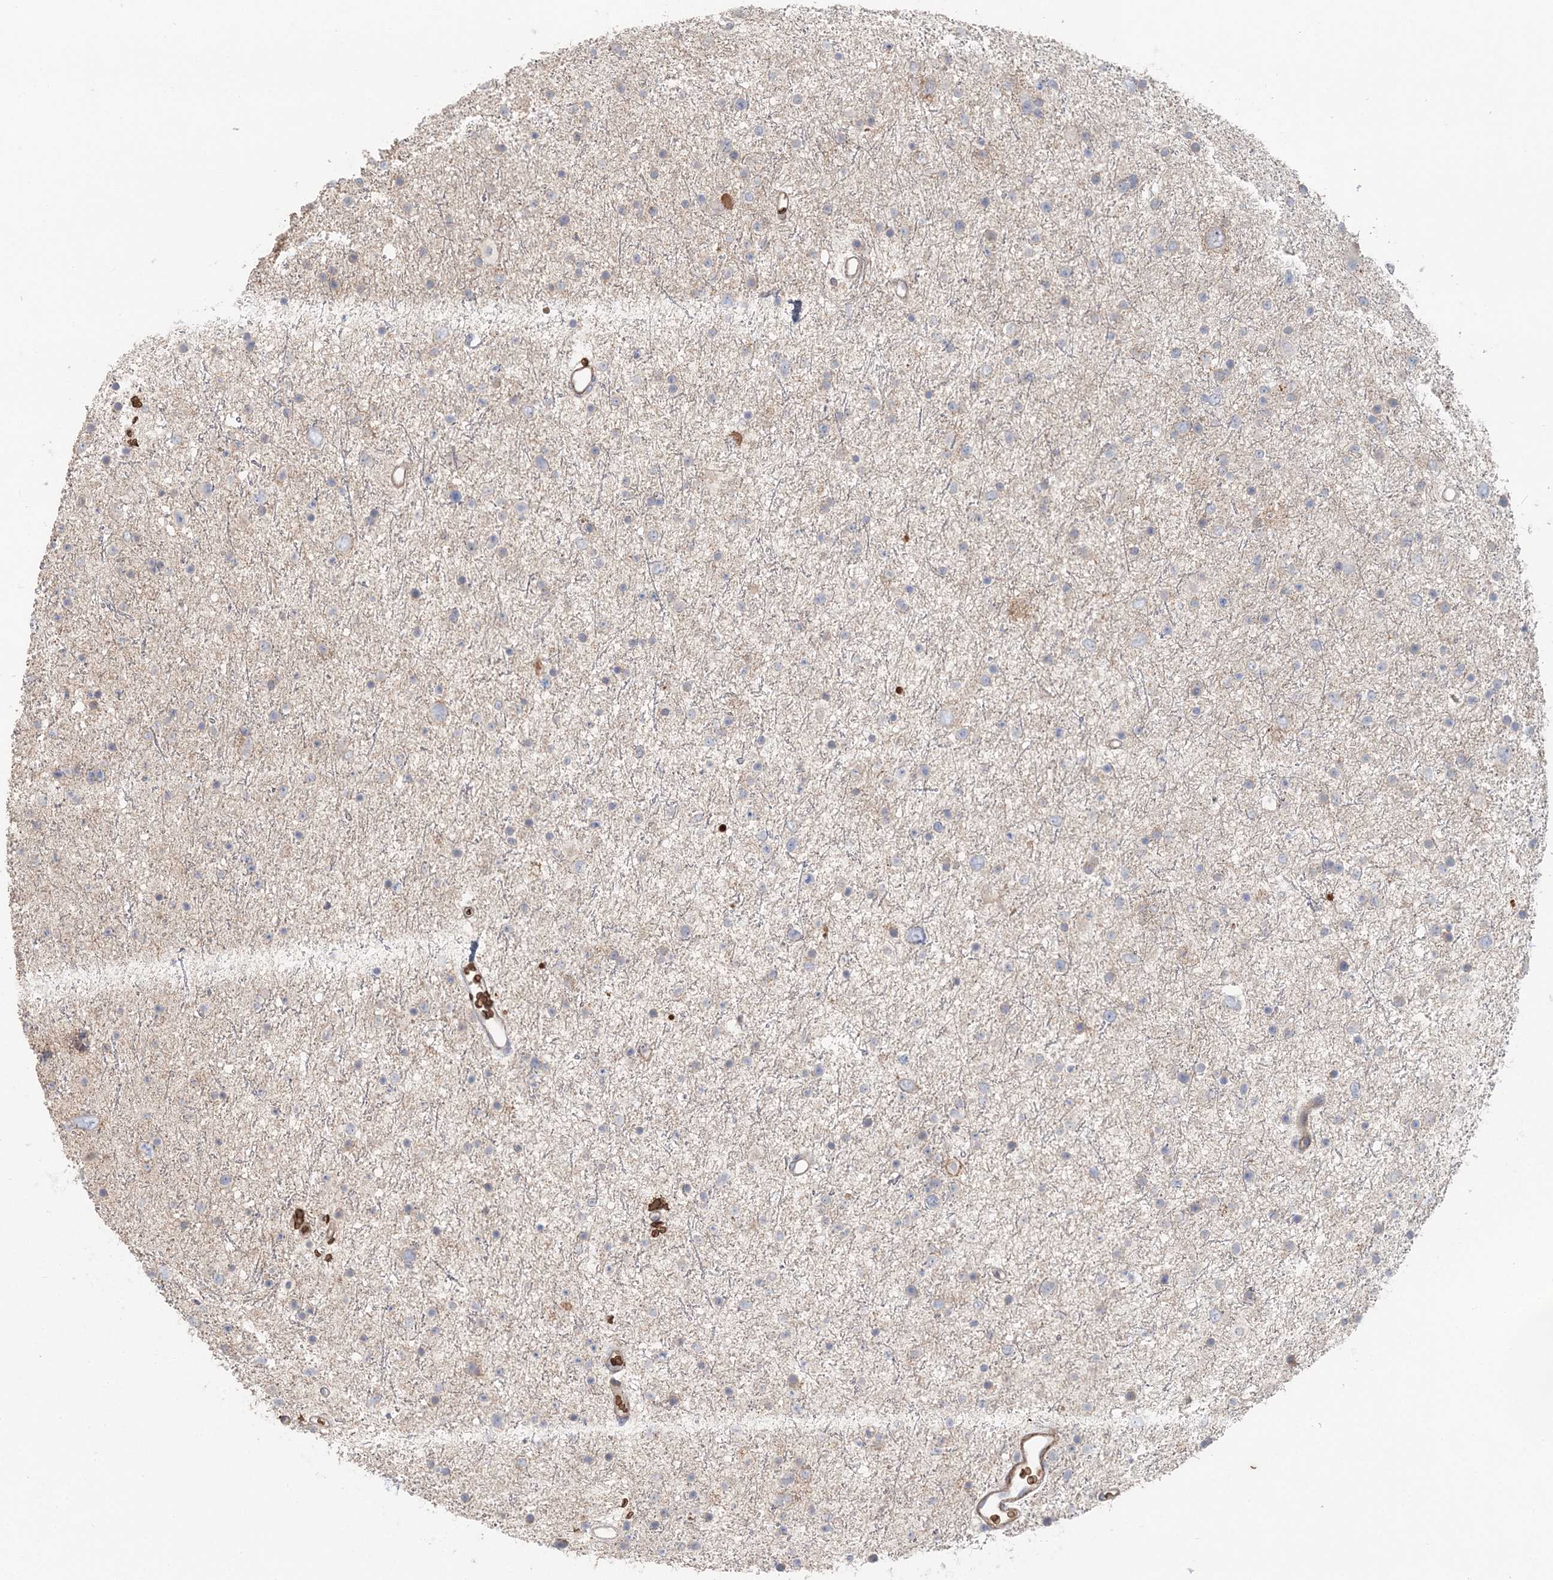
{"staining": {"intensity": "negative", "quantity": "none", "location": "none"}, "tissue": "glioma", "cell_type": "Tumor cells", "image_type": "cancer", "snomed": [{"axis": "morphology", "description": "Glioma, malignant, Low grade"}, {"axis": "topography", "description": "Brain"}], "caption": "Glioma was stained to show a protein in brown. There is no significant expression in tumor cells. (Brightfield microscopy of DAB (3,3'-diaminobenzidine) immunohistochemistry at high magnification).", "gene": "SERINC1", "patient": {"sex": "female", "age": 37}}